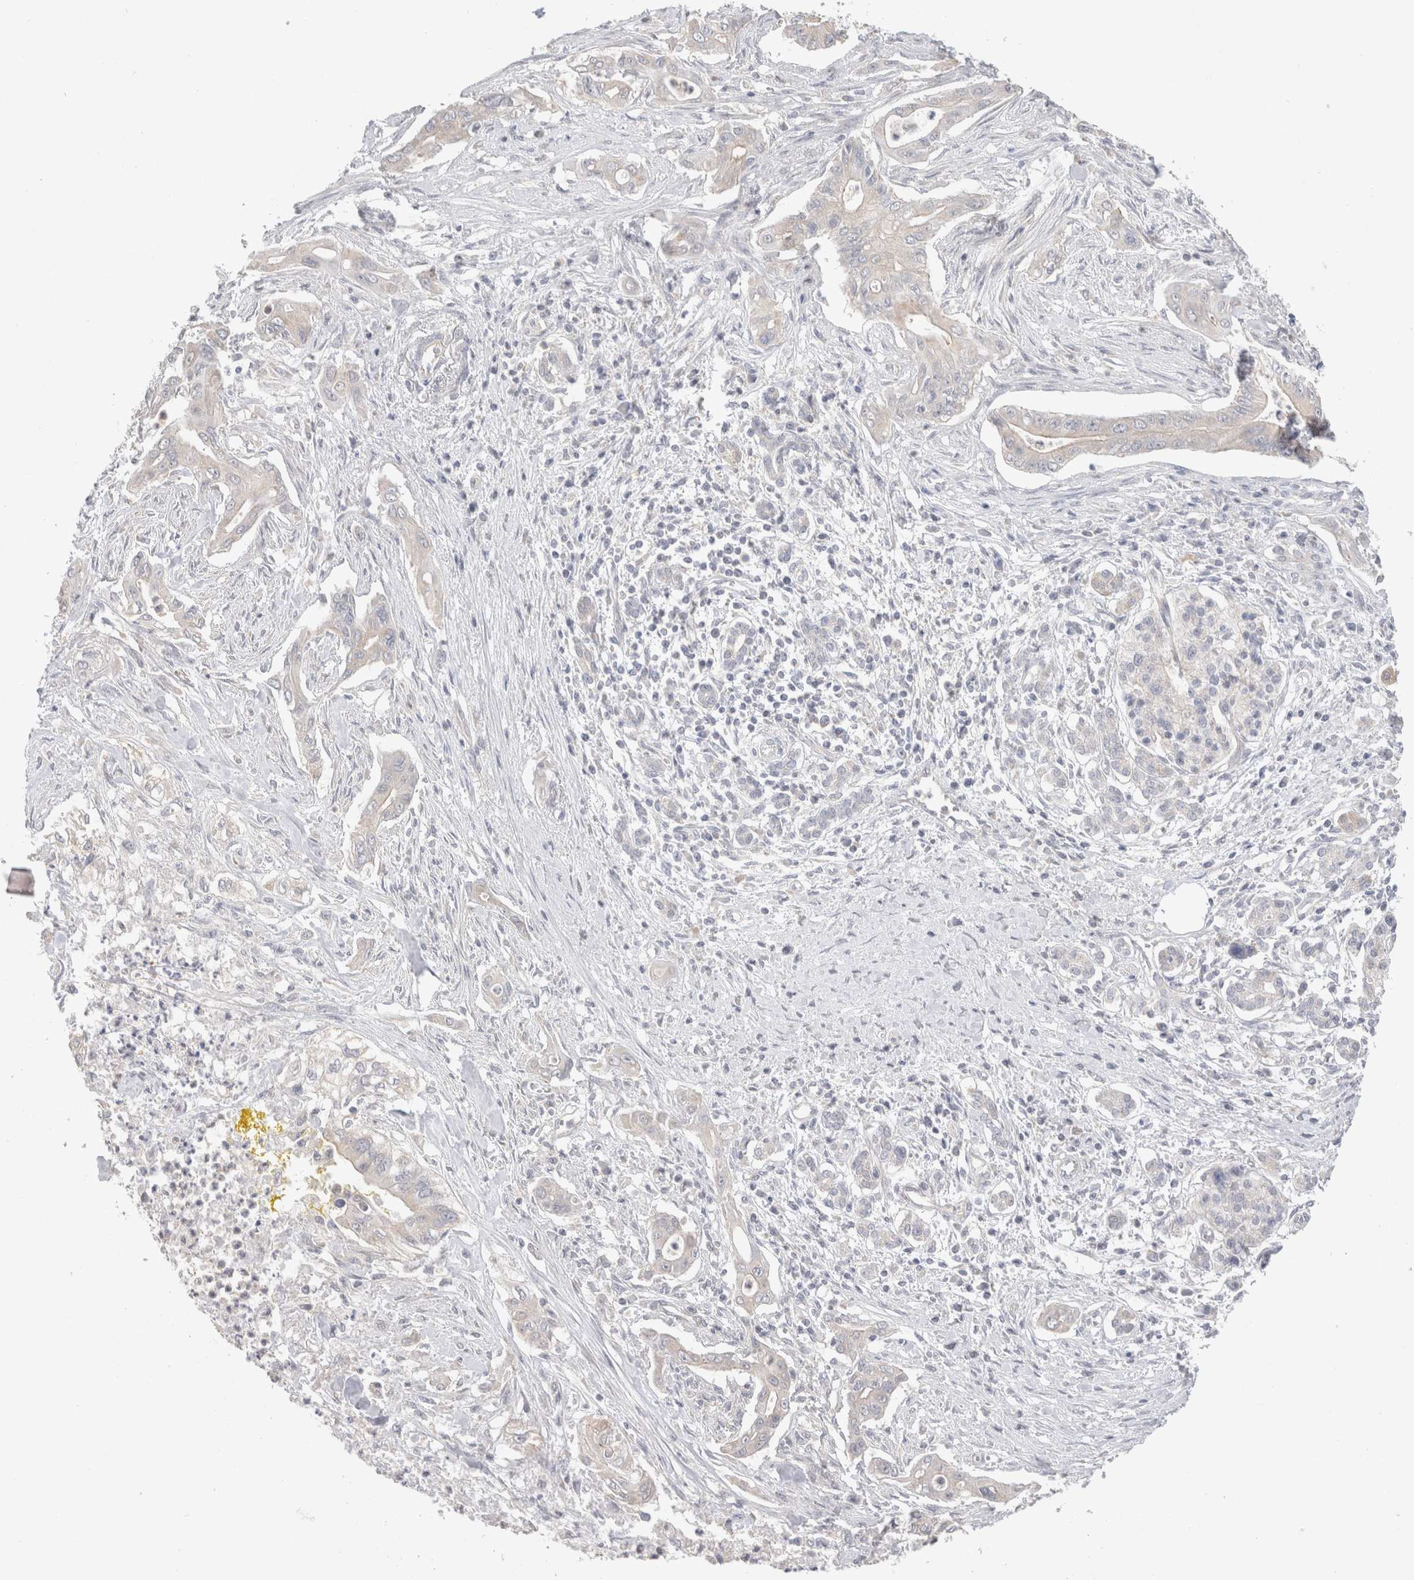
{"staining": {"intensity": "negative", "quantity": "none", "location": "none"}, "tissue": "pancreatic cancer", "cell_type": "Tumor cells", "image_type": "cancer", "snomed": [{"axis": "morphology", "description": "Adenocarcinoma, NOS"}, {"axis": "topography", "description": "Pancreas"}], "caption": "An immunohistochemistry (IHC) photomicrograph of pancreatic cancer is shown. There is no staining in tumor cells of pancreatic cancer.", "gene": "DMD", "patient": {"sex": "male", "age": 58}}